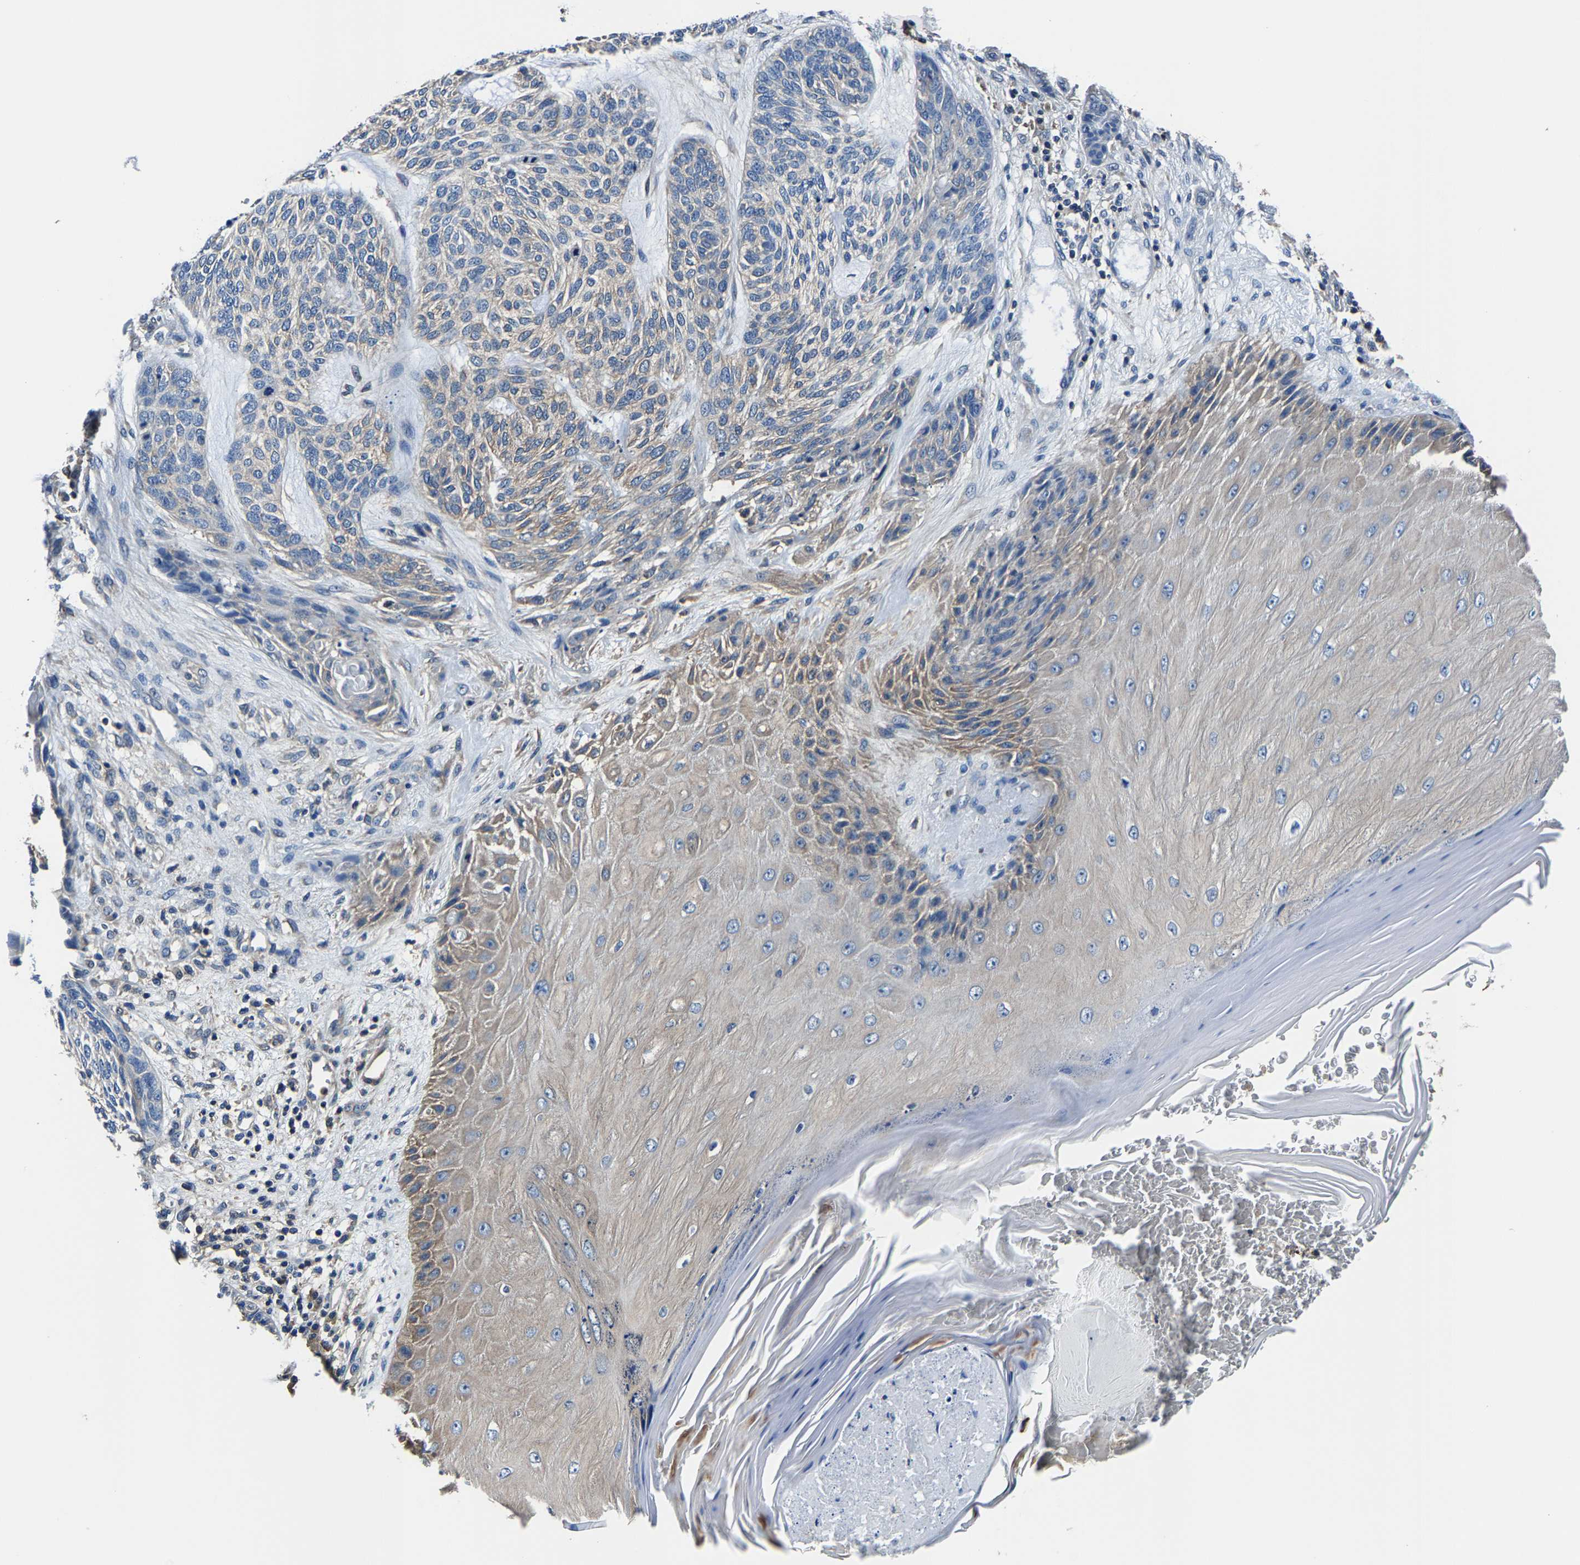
{"staining": {"intensity": "weak", "quantity": "<25%", "location": "cytoplasmic/membranous"}, "tissue": "skin cancer", "cell_type": "Tumor cells", "image_type": "cancer", "snomed": [{"axis": "morphology", "description": "Basal cell carcinoma"}, {"axis": "topography", "description": "Skin"}], "caption": "High power microscopy histopathology image of an IHC histopathology image of skin cancer, revealing no significant staining in tumor cells.", "gene": "ALDOB", "patient": {"sex": "male", "age": 55}}